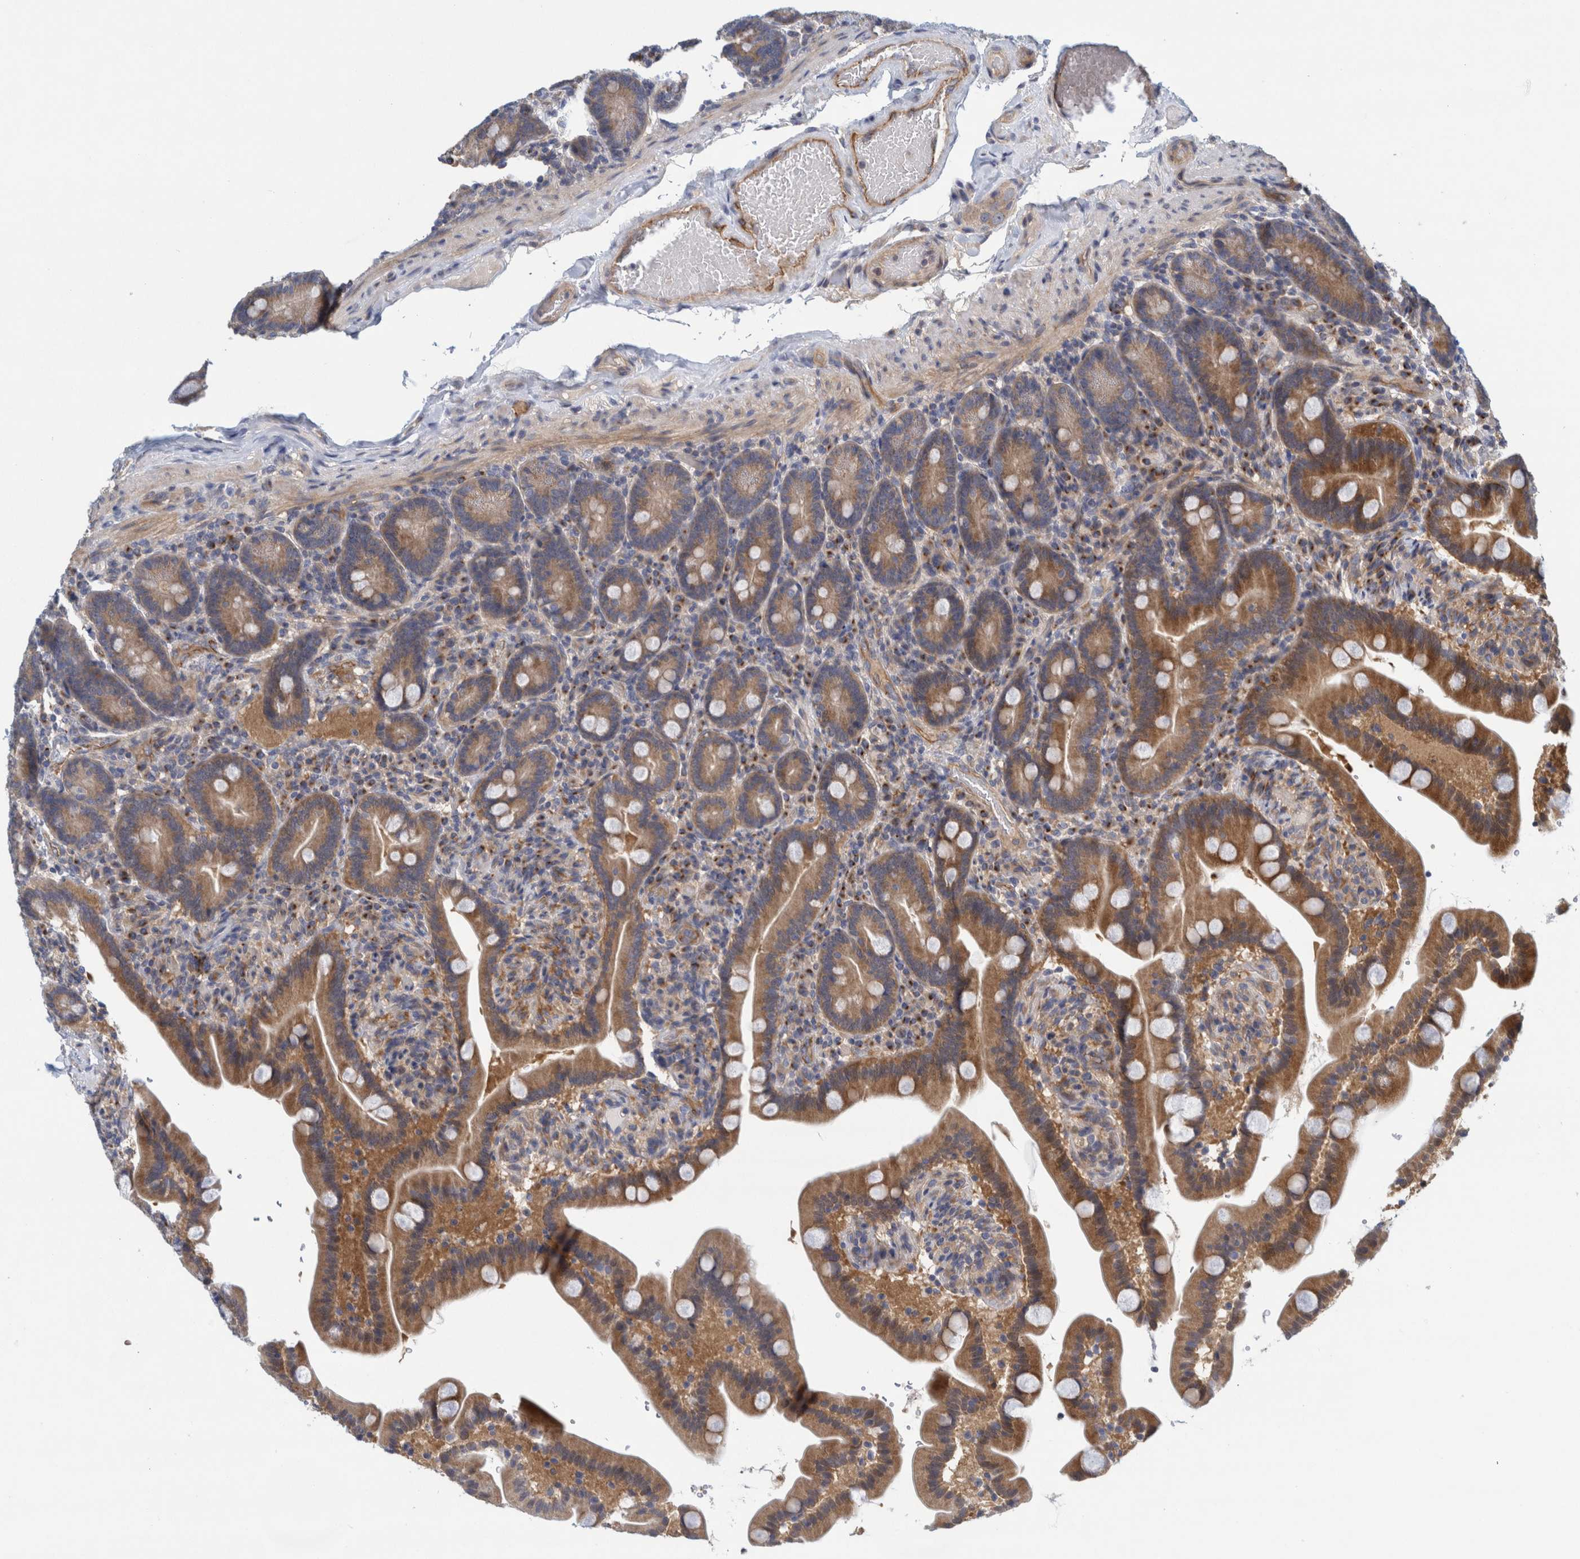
{"staining": {"intensity": "moderate", "quantity": ">75%", "location": "cytoplasmic/membranous"}, "tissue": "duodenum", "cell_type": "Glandular cells", "image_type": "normal", "snomed": [{"axis": "morphology", "description": "Normal tissue, NOS"}, {"axis": "topography", "description": "Duodenum"}], "caption": "Glandular cells reveal medium levels of moderate cytoplasmic/membranous staining in approximately >75% of cells in benign human duodenum.", "gene": "ZNF324B", "patient": {"sex": "male", "age": 54}}